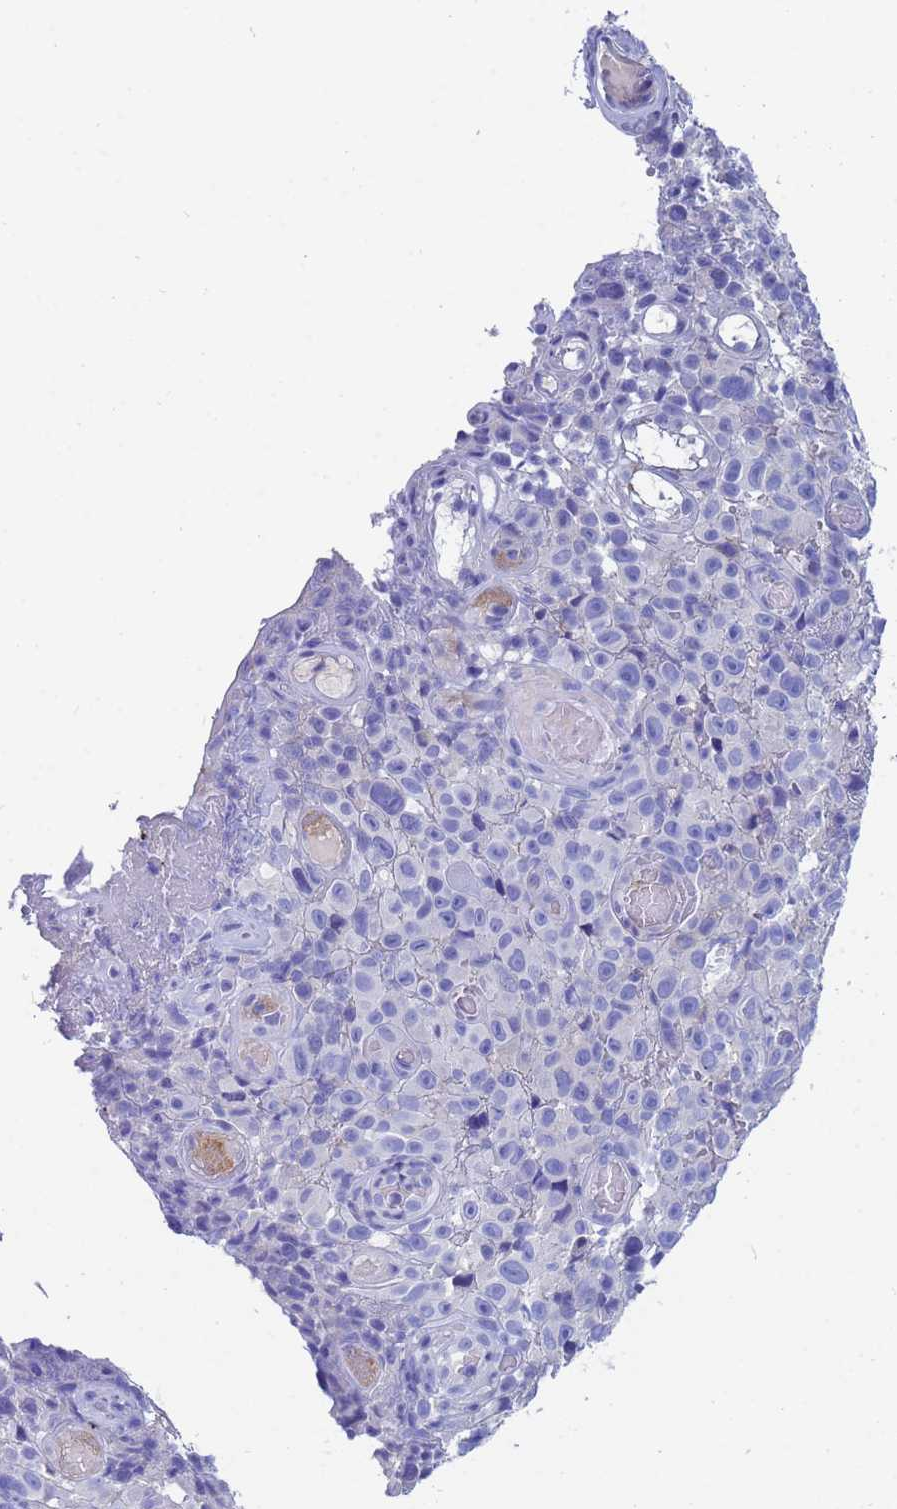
{"staining": {"intensity": "negative", "quantity": "none", "location": "none"}, "tissue": "melanoma", "cell_type": "Tumor cells", "image_type": "cancer", "snomed": [{"axis": "morphology", "description": "Malignant melanoma, NOS"}, {"axis": "topography", "description": "Skin"}], "caption": "Immunohistochemistry (IHC) image of malignant melanoma stained for a protein (brown), which reveals no staining in tumor cells.", "gene": "UBE2O", "patient": {"sex": "female", "age": 82}}